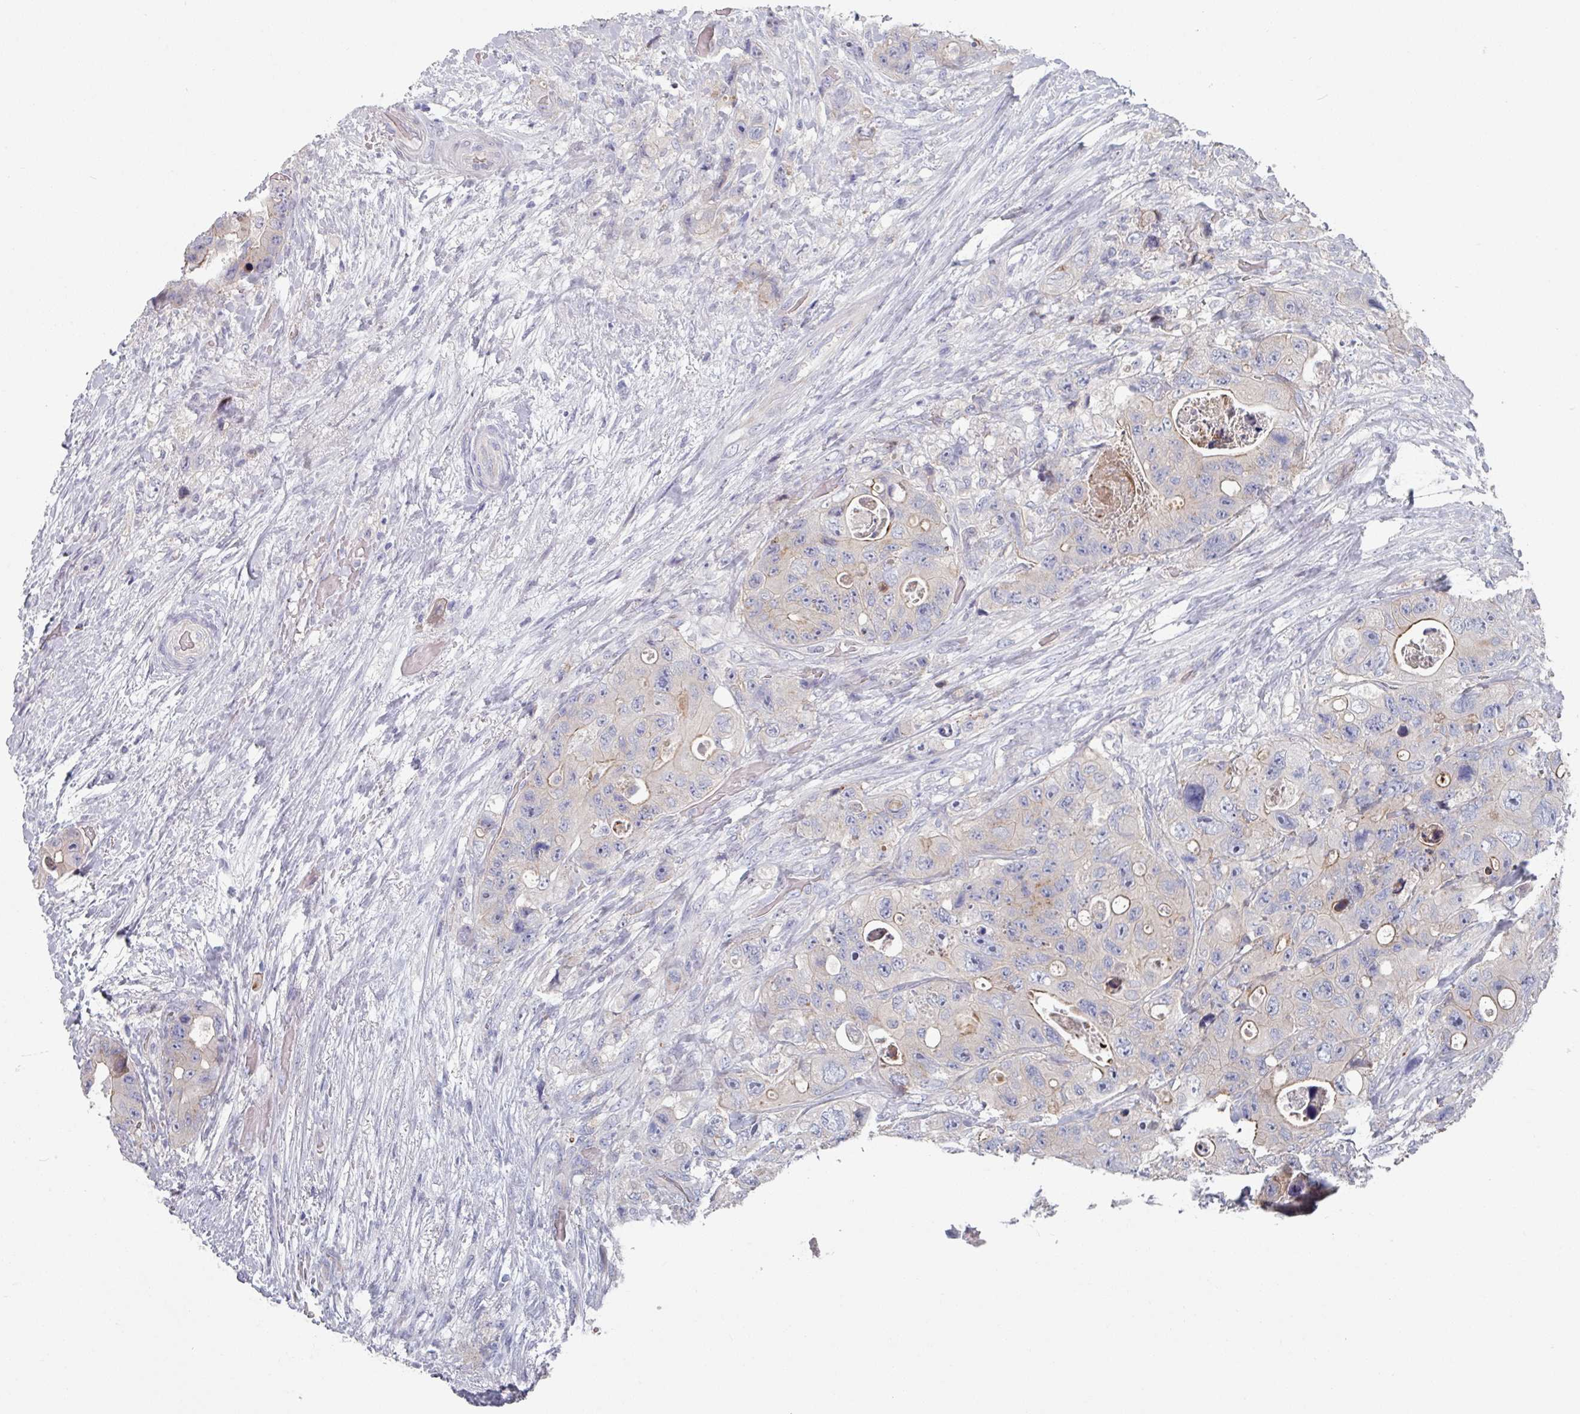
{"staining": {"intensity": "moderate", "quantity": "<25%", "location": "cytoplasmic/membranous"}, "tissue": "colorectal cancer", "cell_type": "Tumor cells", "image_type": "cancer", "snomed": [{"axis": "morphology", "description": "Adenocarcinoma, NOS"}, {"axis": "topography", "description": "Colon"}], "caption": "About <25% of tumor cells in colorectal cancer (adenocarcinoma) display moderate cytoplasmic/membranous protein positivity as visualized by brown immunohistochemical staining.", "gene": "EFL1", "patient": {"sex": "female", "age": 46}}